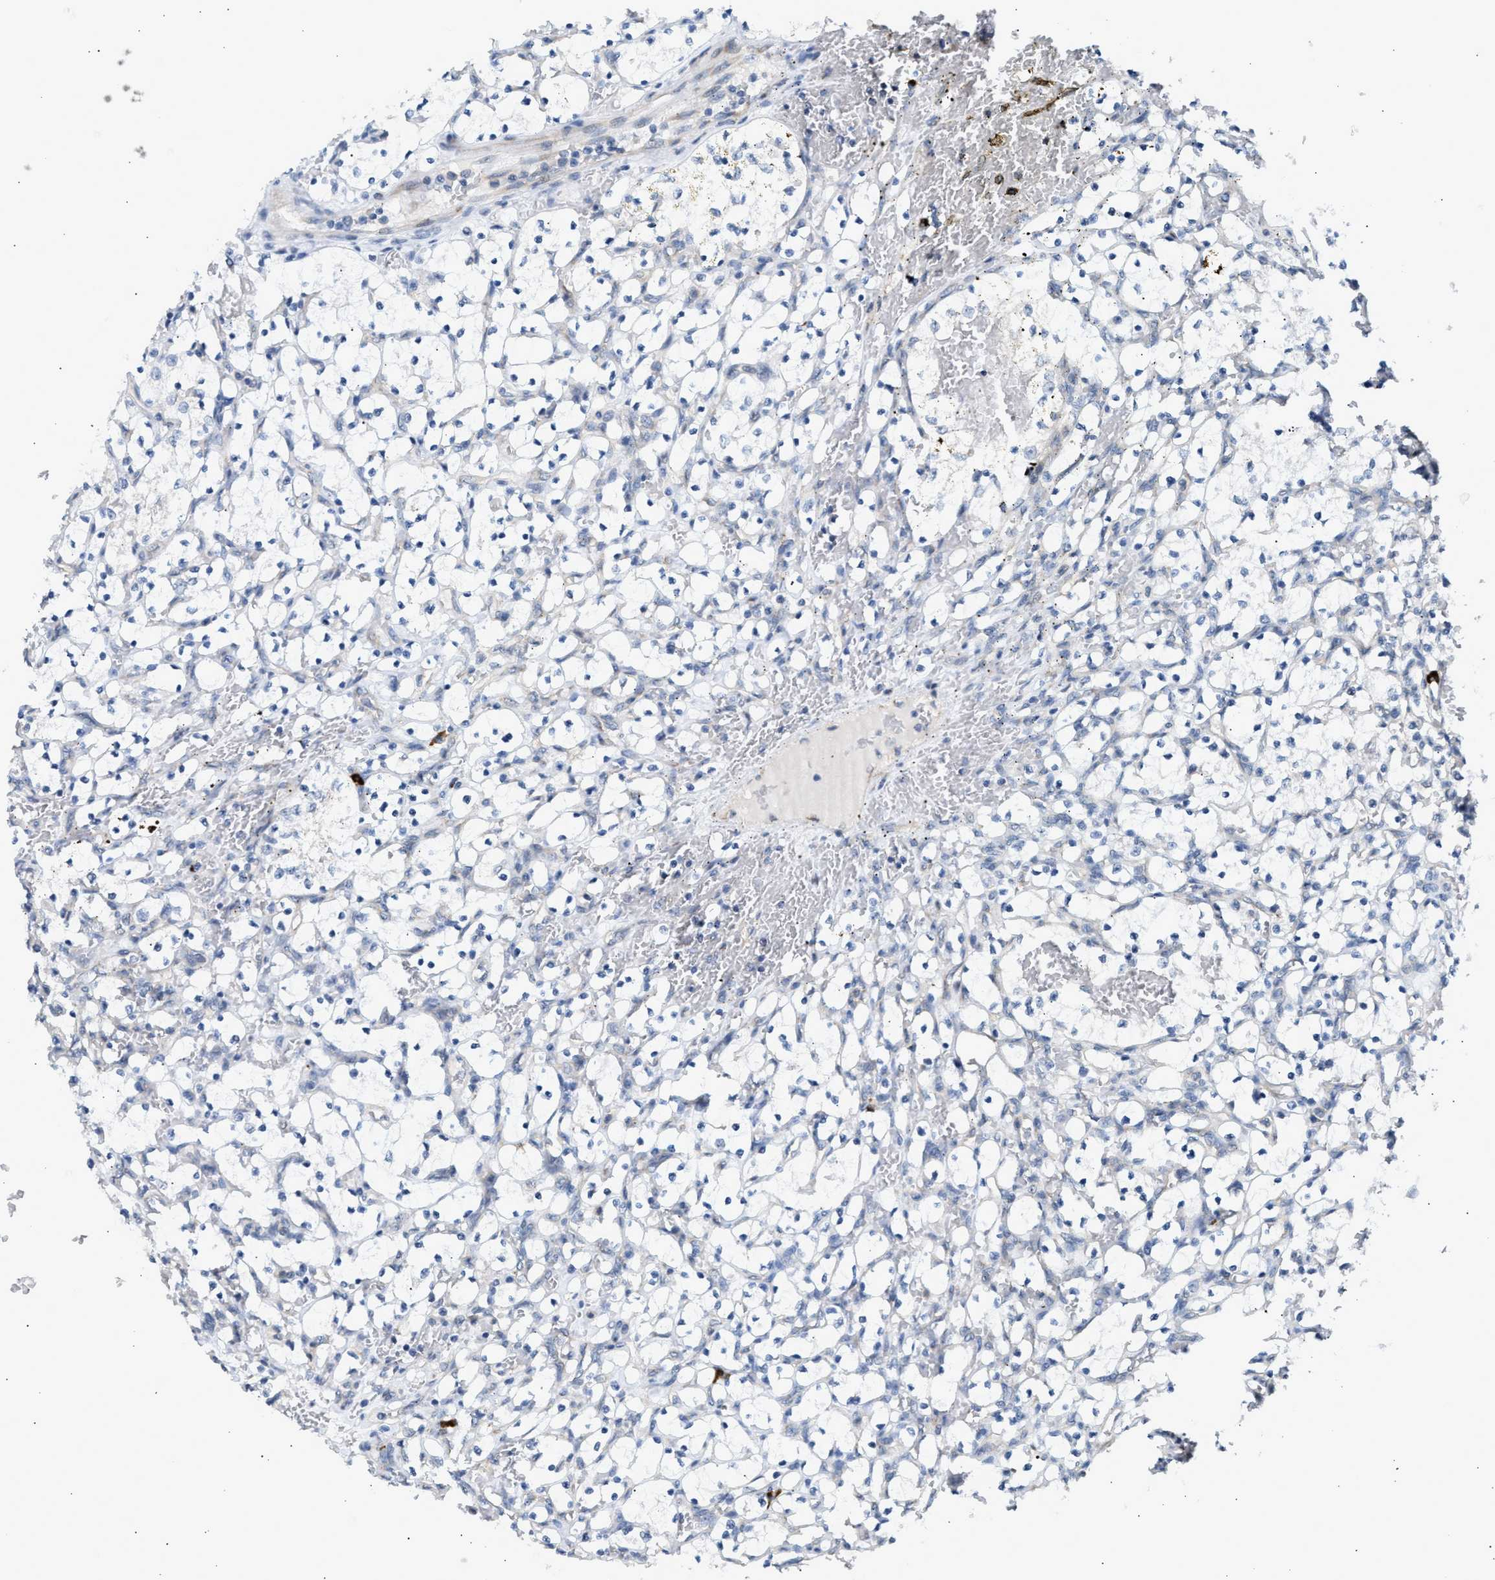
{"staining": {"intensity": "negative", "quantity": "none", "location": "none"}, "tissue": "renal cancer", "cell_type": "Tumor cells", "image_type": "cancer", "snomed": [{"axis": "morphology", "description": "Adenocarcinoma, NOS"}, {"axis": "topography", "description": "Kidney"}], "caption": "Tumor cells are negative for brown protein staining in renal cancer.", "gene": "KCNC2", "patient": {"sex": "female", "age": 69}}